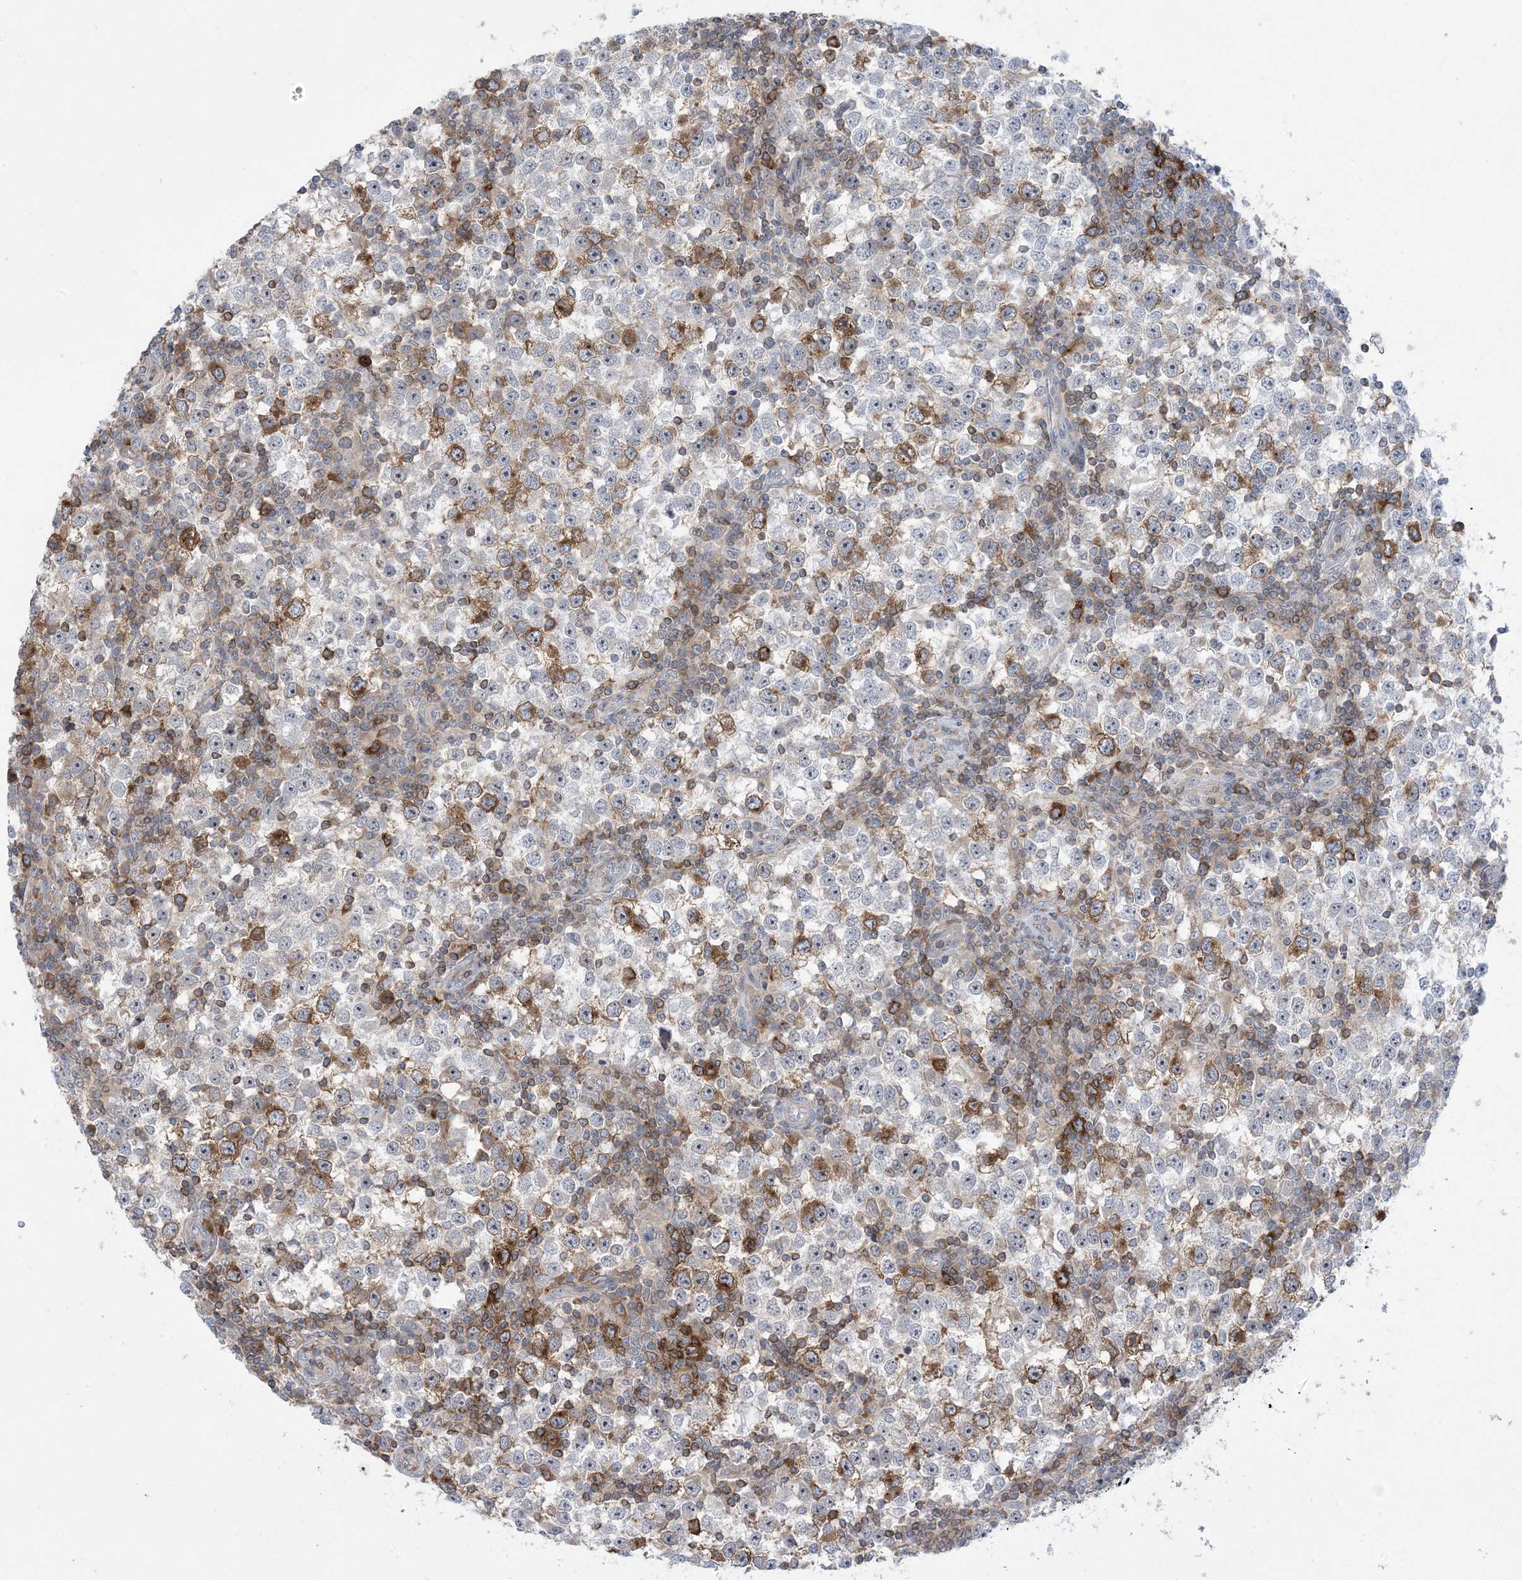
{"staining": {"intensity": "moderate", "quantity": "<25%", "location": "cytoplasmic/membranous"}, "tissue": "testis cancer", "cell_type": "Tumor cells", "image_type": "cancer", "snomed": [{"axis": "morphology", "description": "Seminoma, NOS"}, {"axis": "topography", "description": "Testis"}], "caption": "This micrograph demonstrates IHC staining of human seminoma (testis), with low moderate cytoplasmic/membranous expression in approximately <25% of tumor cells.", "gene": "AOC1", "patient": {"sex": "male", "age": 65}}